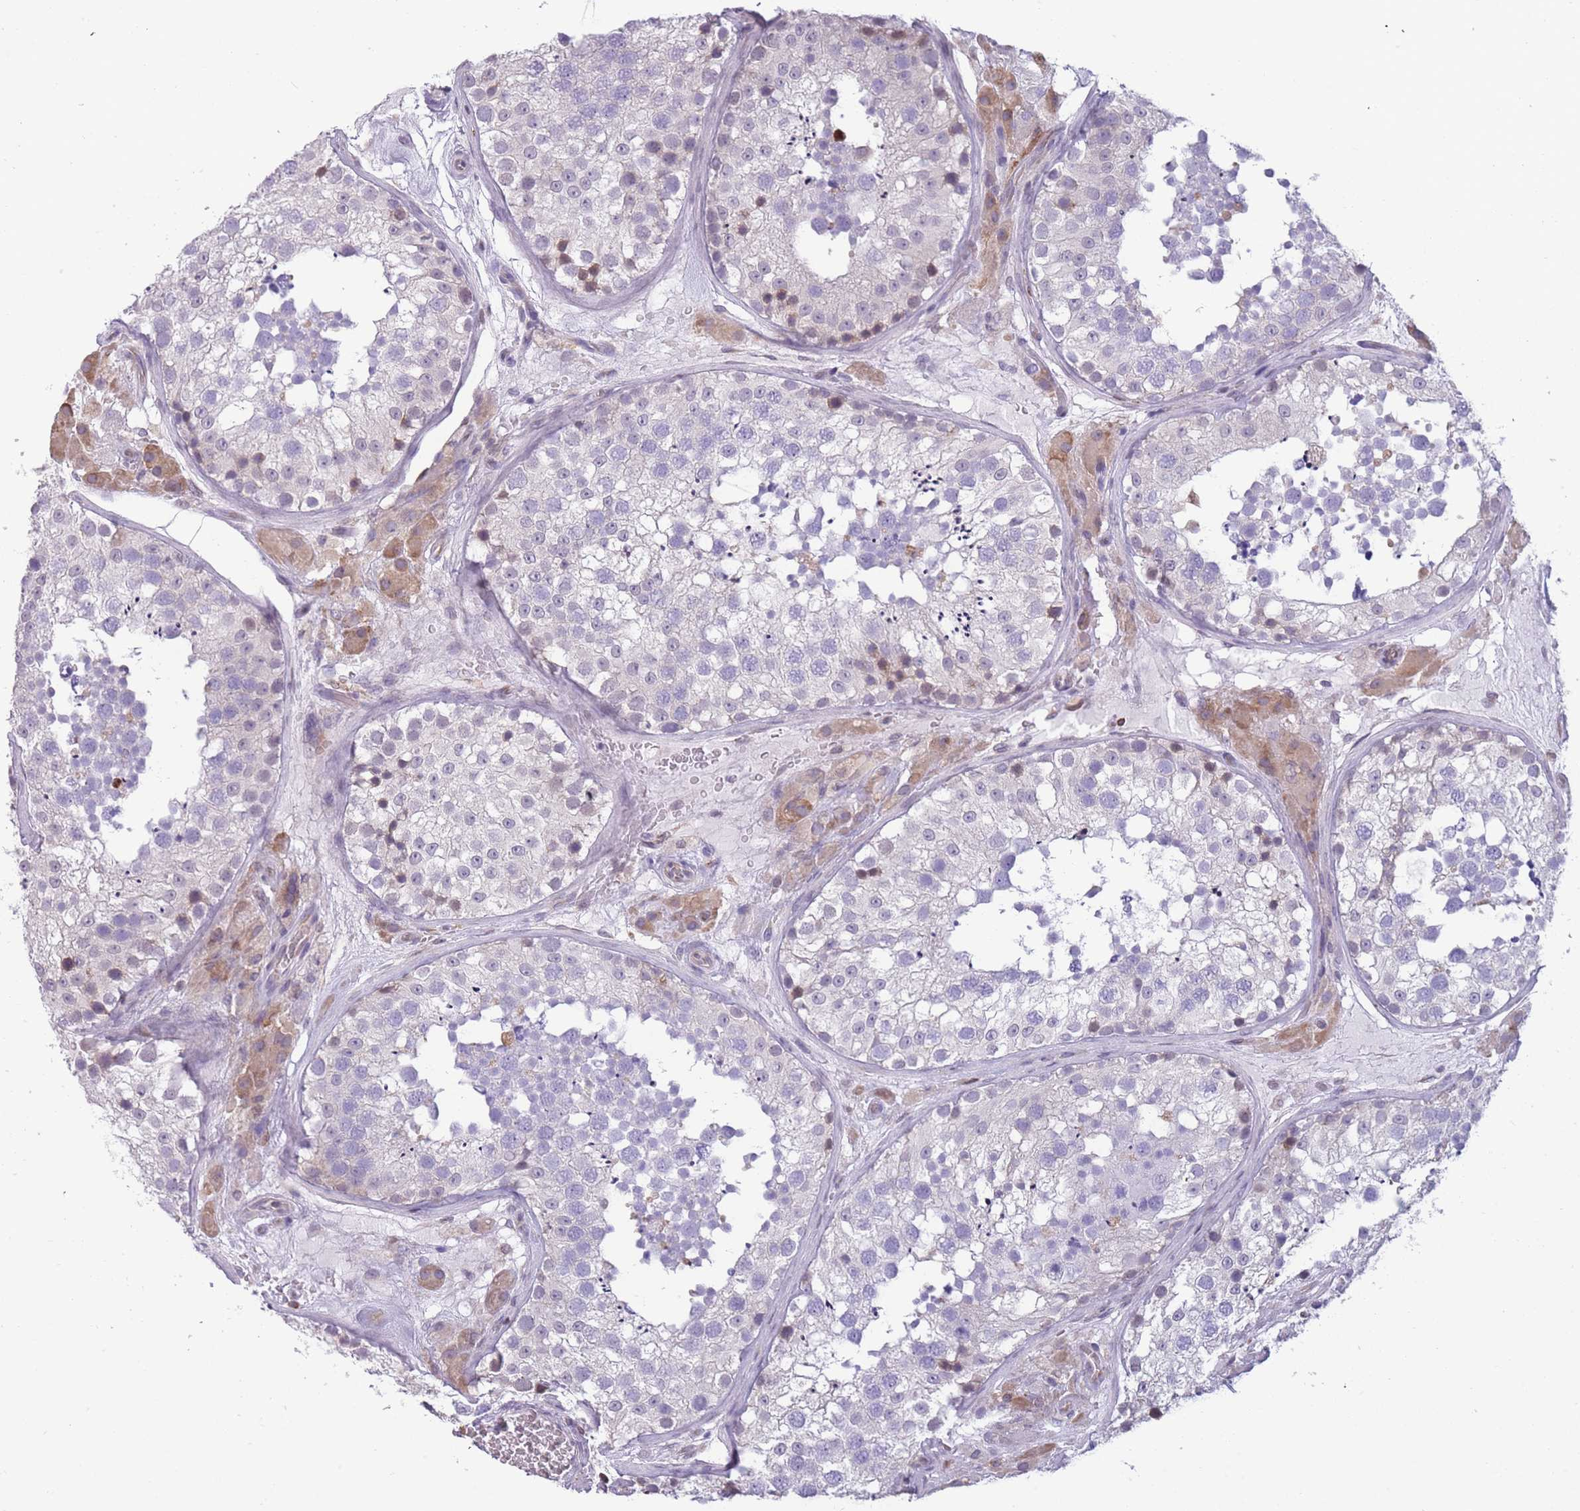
{"staining": {"intensity": "moderate", "quantity": "<25%", "location": "cytoplasmic/membranous,nuclear"}, "tissue": "testis", "cell_type": "Cells in seminiferous ducts", "image_type": "normal", "snomed": [{"axis": "morphology", "description": "Normal tissue, NOS"}, {"axis": "topography", "description": "Testis"}], "caption": "The image demonstrates immunohistochemical staining of unremarkable testis. There is moderate cytoplasmic/membranous,nuclear expression is present in approximately <25% of cells in seminiferous ducts.", "gene": "TMEM121", "patient": {"sex": "male", "age": 26}}